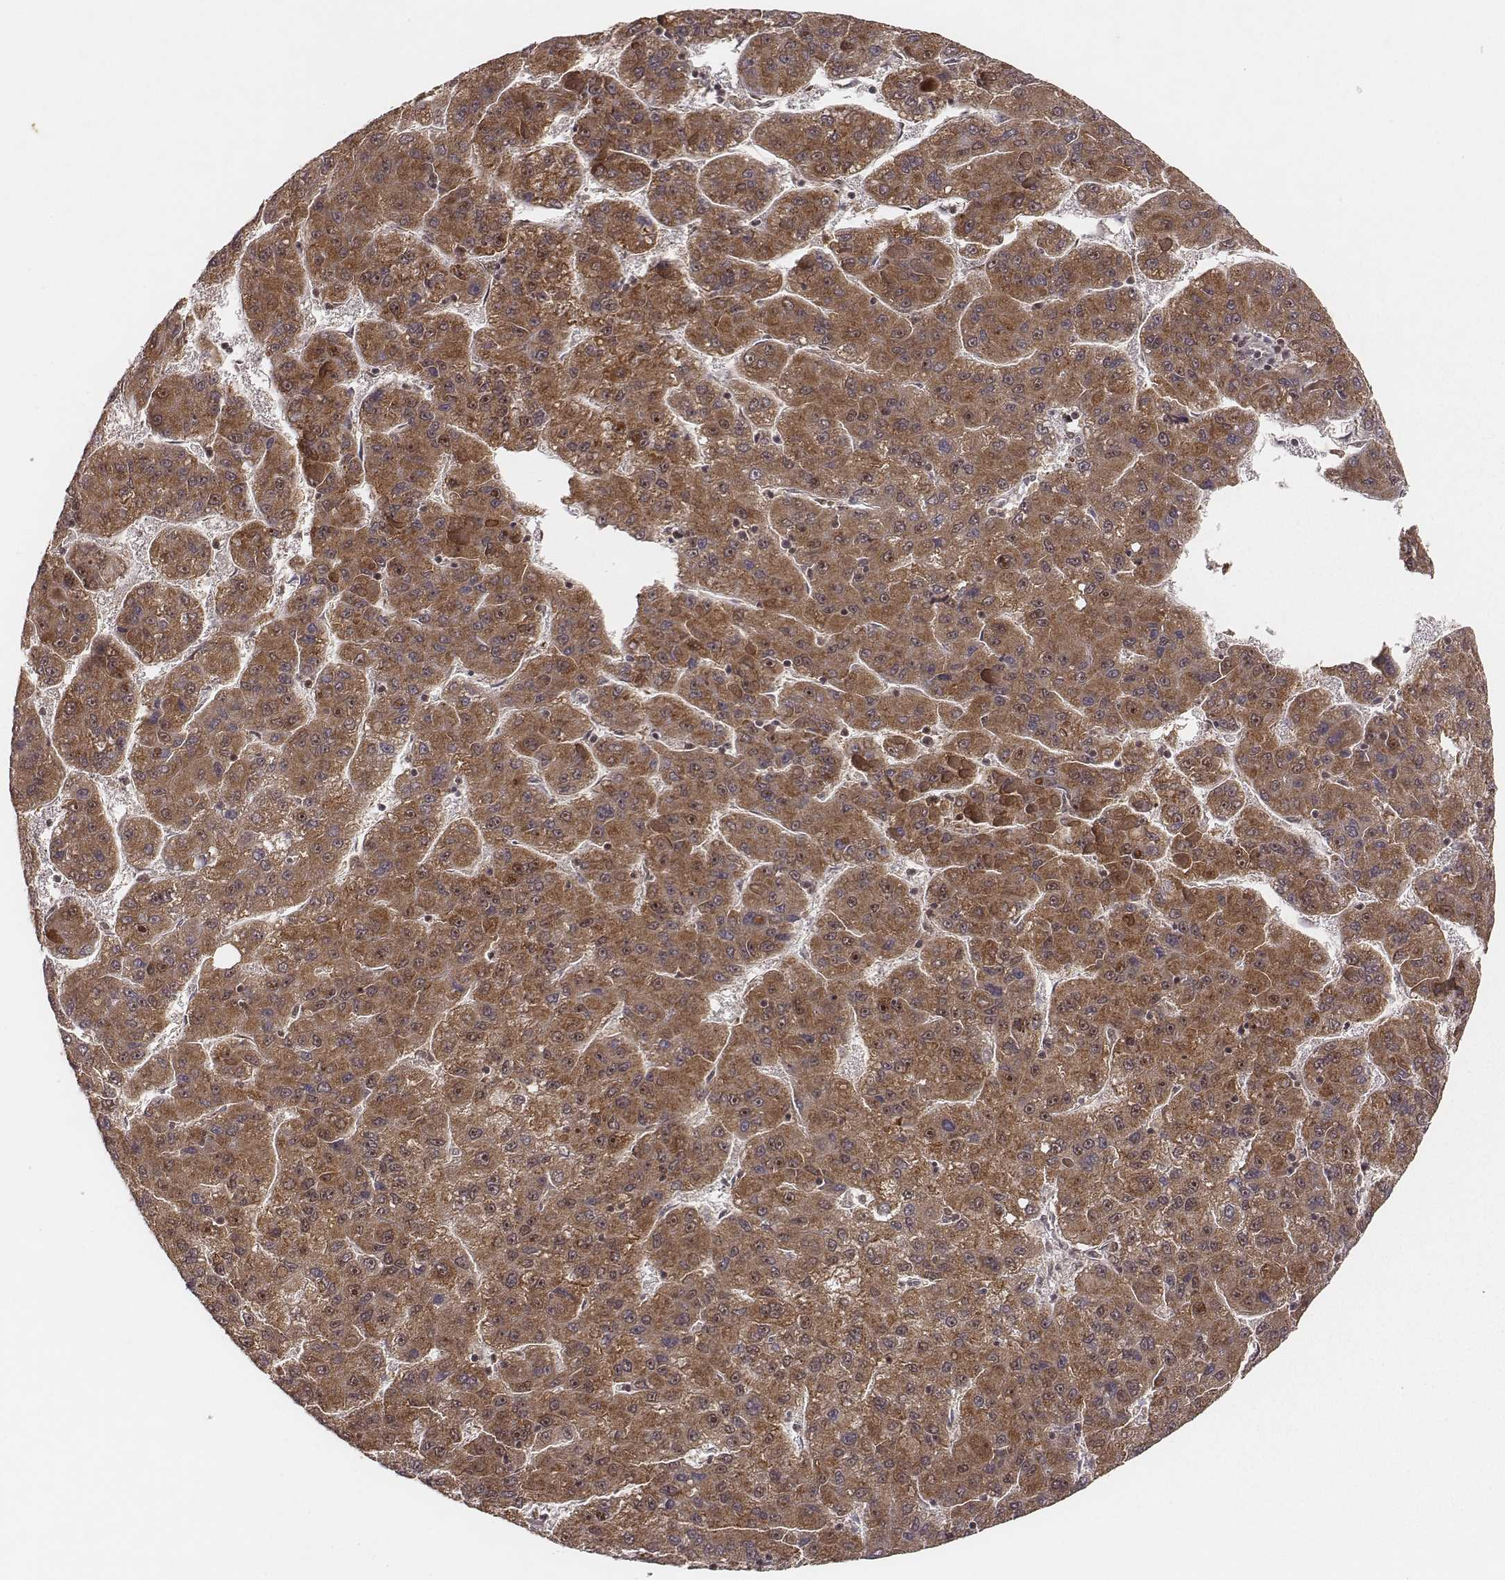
{"staining": {"intensity": "moderate", "quantity": ">75%", "location": "nuclear"}, "tissue": "liver cancer", "cell_type": "Tumor cells", "image_type": "cancer", "snomed": [{"axis": "morphology", "description": "Carcinoma, Hepatocellular, NOS"}, {"axis": "topography", "description": "Liver"}], "caption": "Hepatocellular carcinoma (liver) stained for a protein displays moderate nuclear positivity in tumor cells.", "gene": "NFX1", "patient": {"sex": "female", "age": 82}}